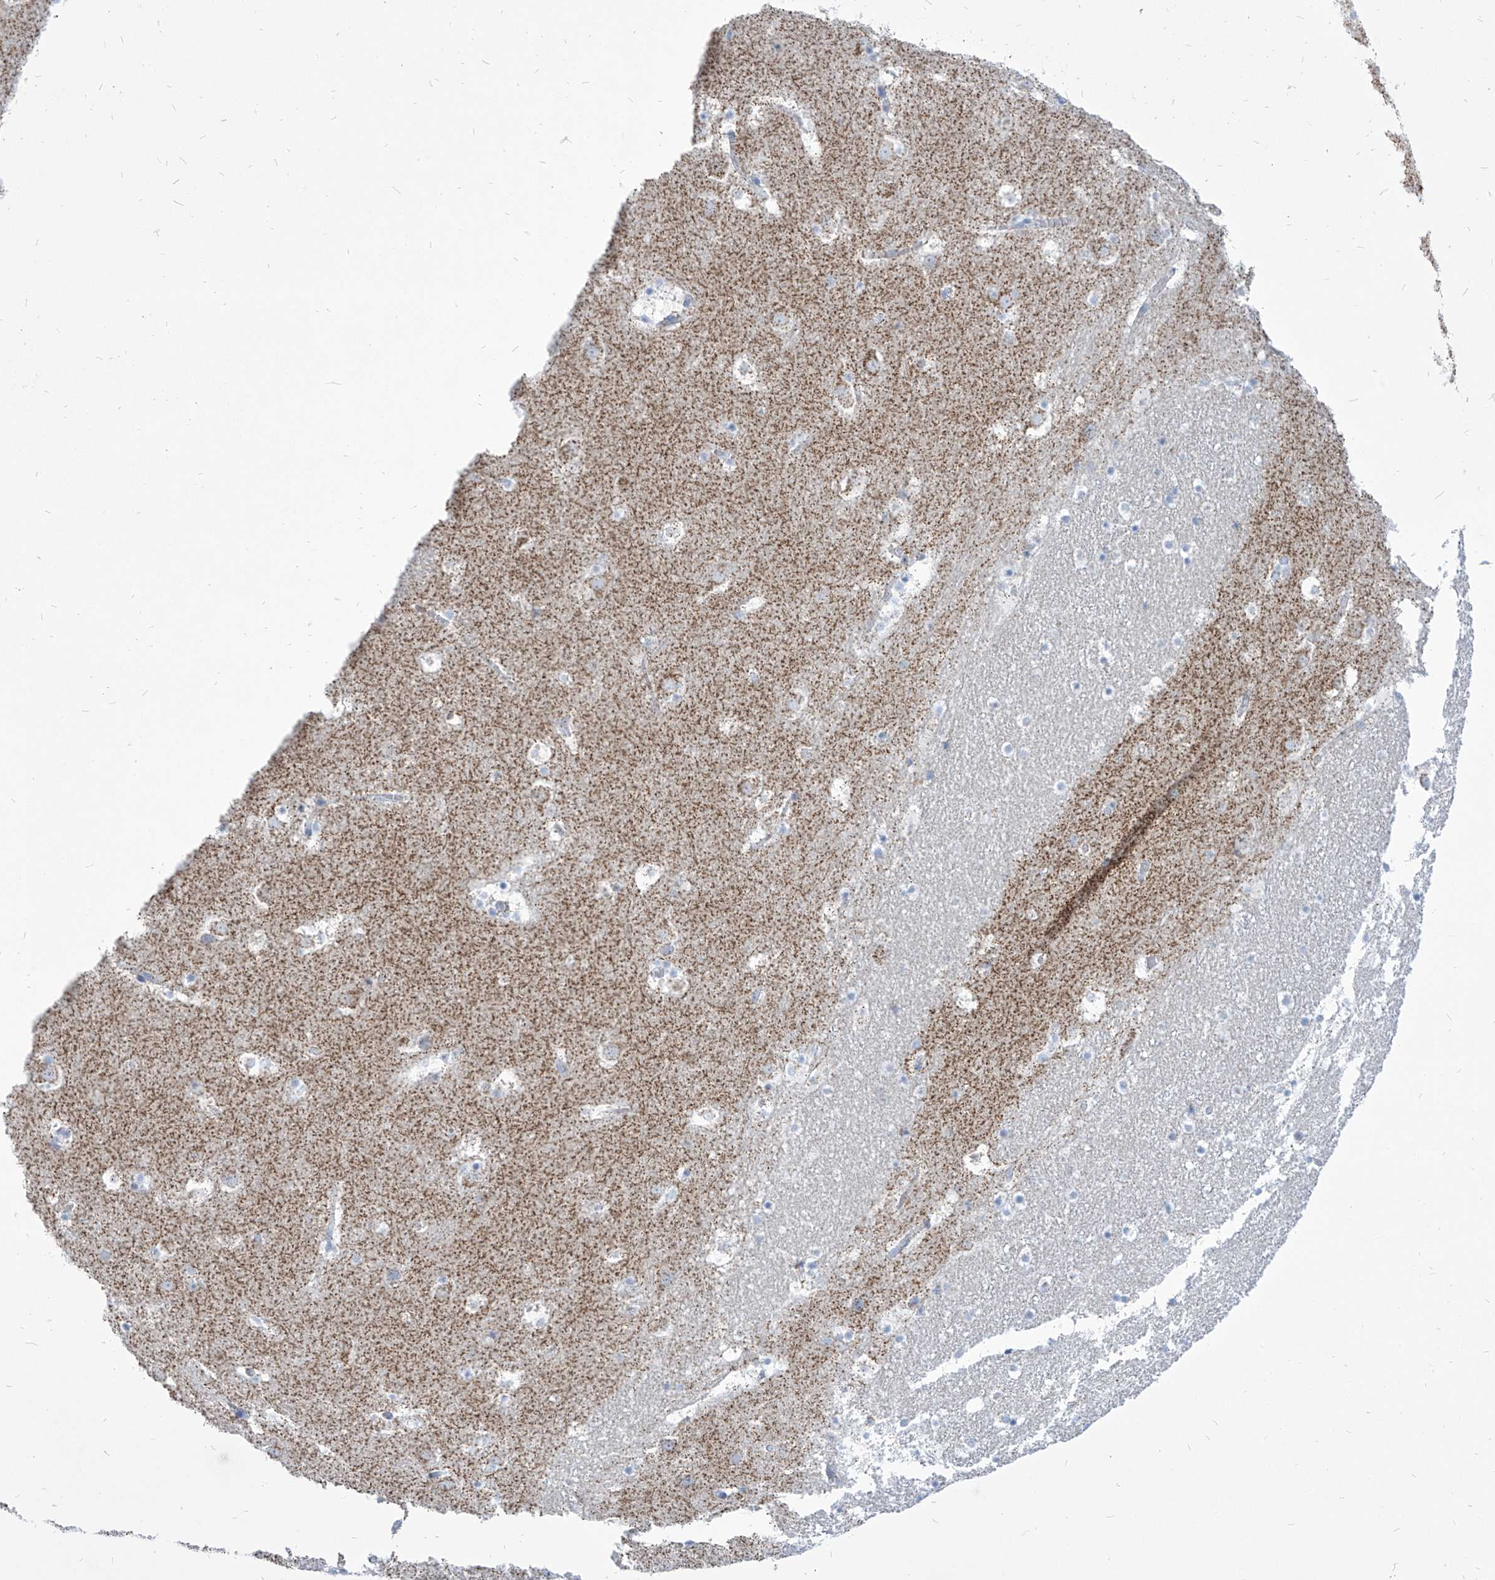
{"staining": {"intensity": "negative", "quantity": "none", "location": "none"}, "tissue": "caudate", "cell_type": "Glial cells", "image_type": "normal", "snomed": [{"axis": "morphology", "description": "Normal tissue, NOS"}, {"axis": "topography", "description": "Lateral ventricle wall"}], "caption": "This image is of unremarkable caudate stained with immunohistochemistry (IHC) to label a protein in brown with the nuclei are counter-stained blue. There is no staining in glial cells. (Stains: DAB immunohistochemistry with hematoxylin counter stain, Microscopy: brightfield microscopy at high magnification).", "gene": "COQ3", "patient": {"sex": "male", "age": 45}}